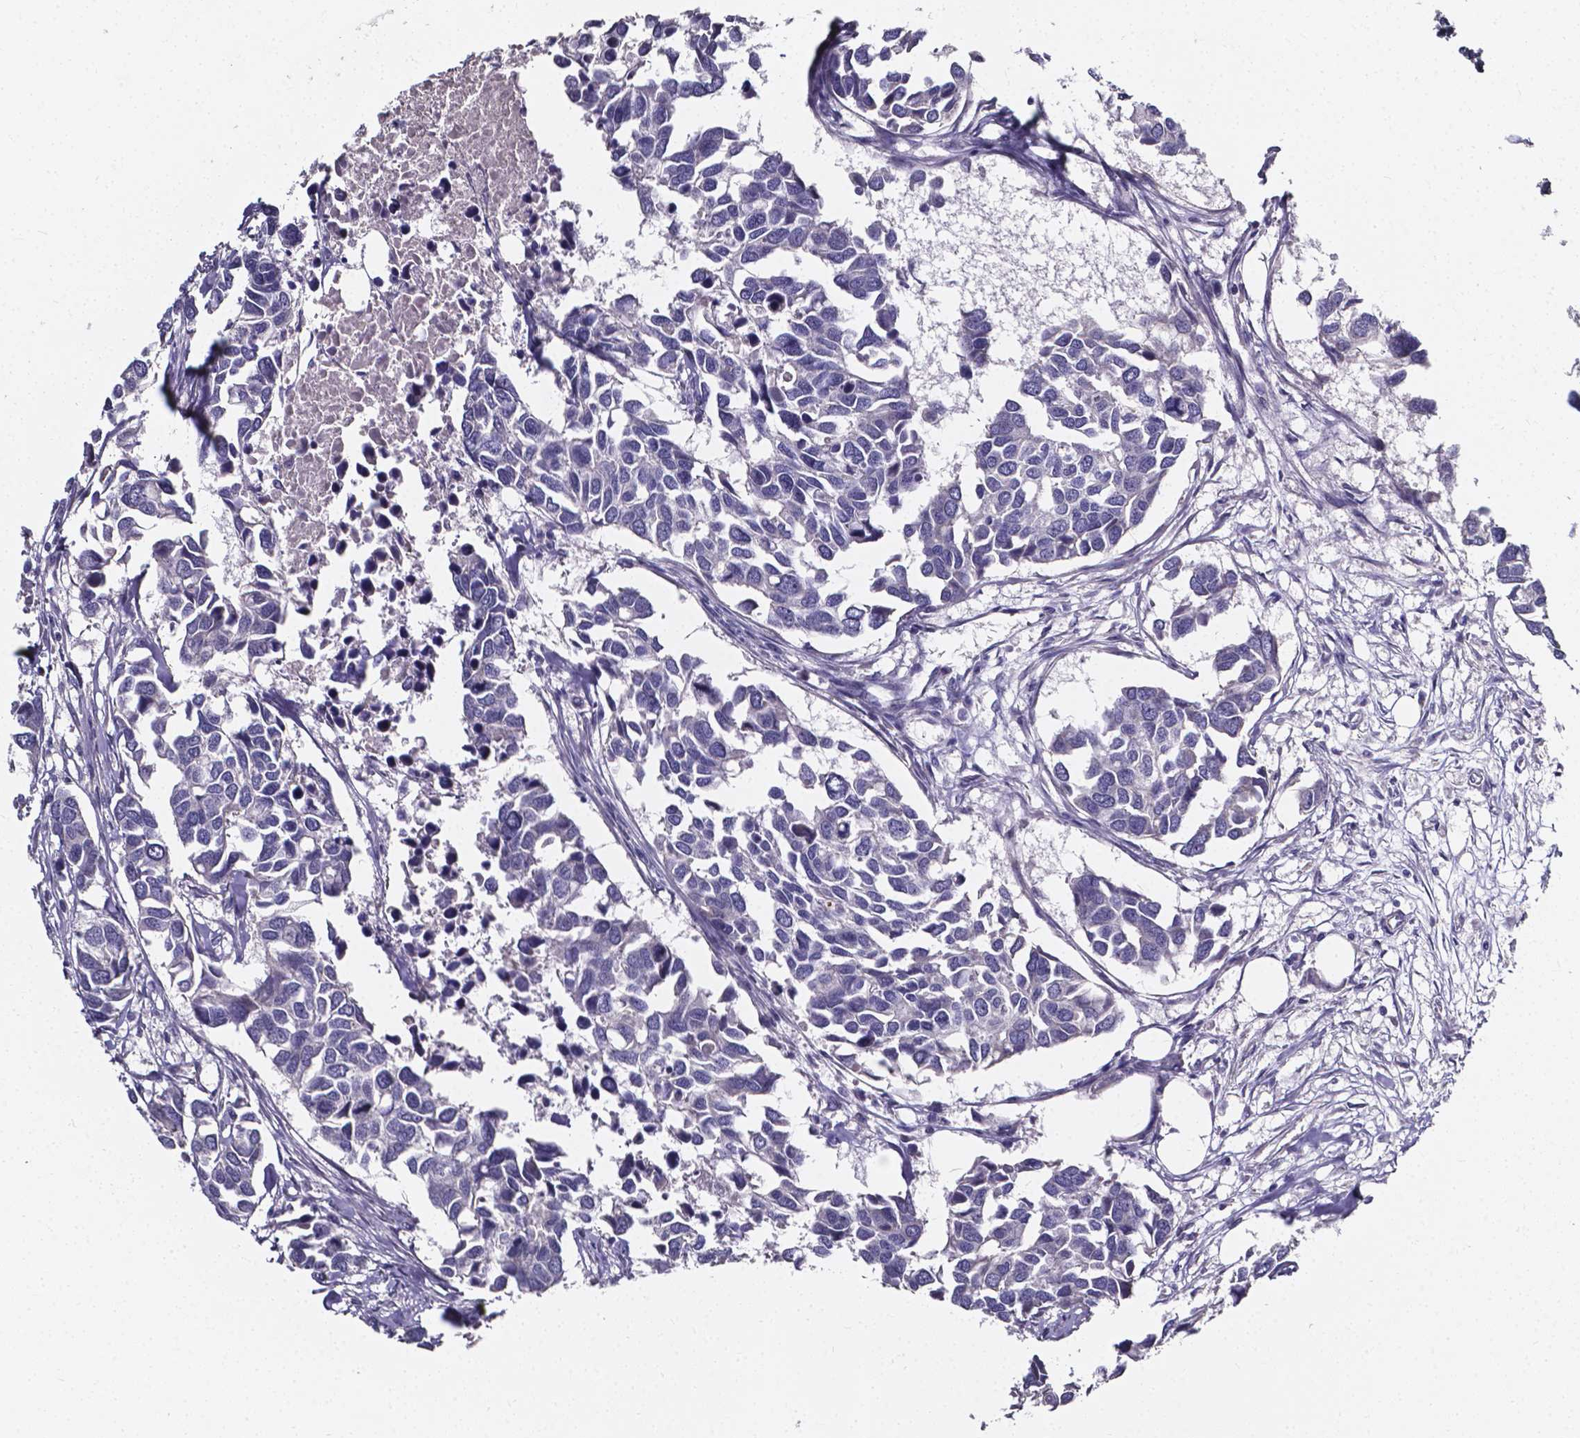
{"staining": {"intensity": "negative", "quantity": "none", "location": "none"}, "tissue": "breast cancer", "cell_type": "Tumor cells", "image_type": "cancer", "snomed": [{"axis": "morphology", "description": "Duct carcinoma"}, {"axis": "topography", "description": "Breast"}], "caption": "Immunohistochemistry (IHC) of human breast cancer (intraductal carcinoma) demonstrates no staining in tumor cells.", "gene": "CACNG8", "patient": {"sex": "female", "age": 83}}